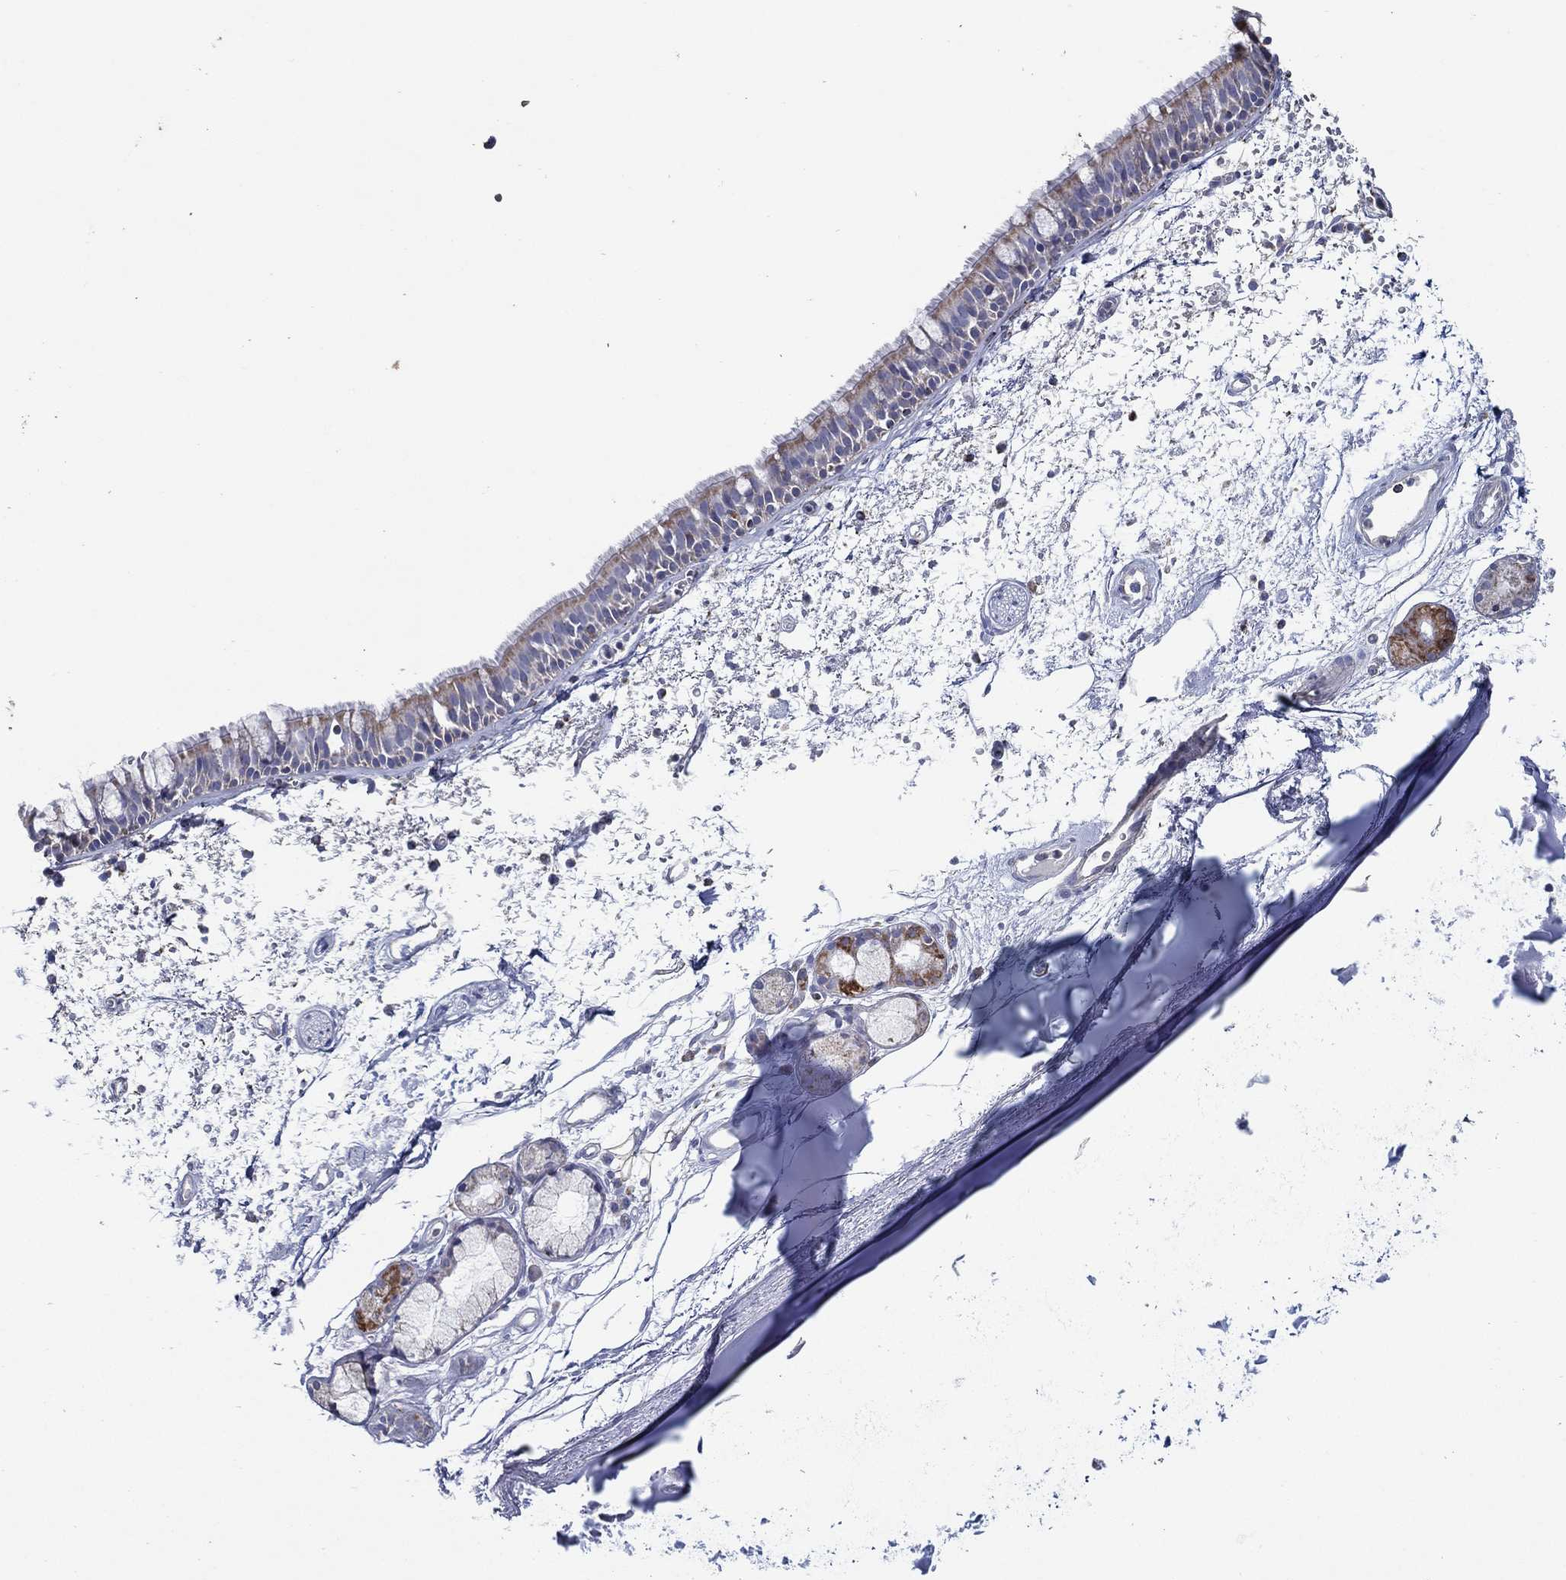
{"staining": {"intensity": "weak", "quantity": "<25%", "location": "cytoplasmic/membranous"}, "tissue": "bronchus", "cell_type": "Respiratory epithelial cells", "image_type": "normal", "snomed": [{"axis": "morphology", "description": "Normal tissue, NOS"}, {"axis": "topography", "description": "Cartilage tissue"}, {"axis": "topography", "description": "Bronchus"}], "caption": "Bronchus stained for a protein using immunohistochemistry (IHC) displays no expression respiratory epithelial cells.", "gene": "SFXN1", "patient": {"sex": "male", "age": 66}}